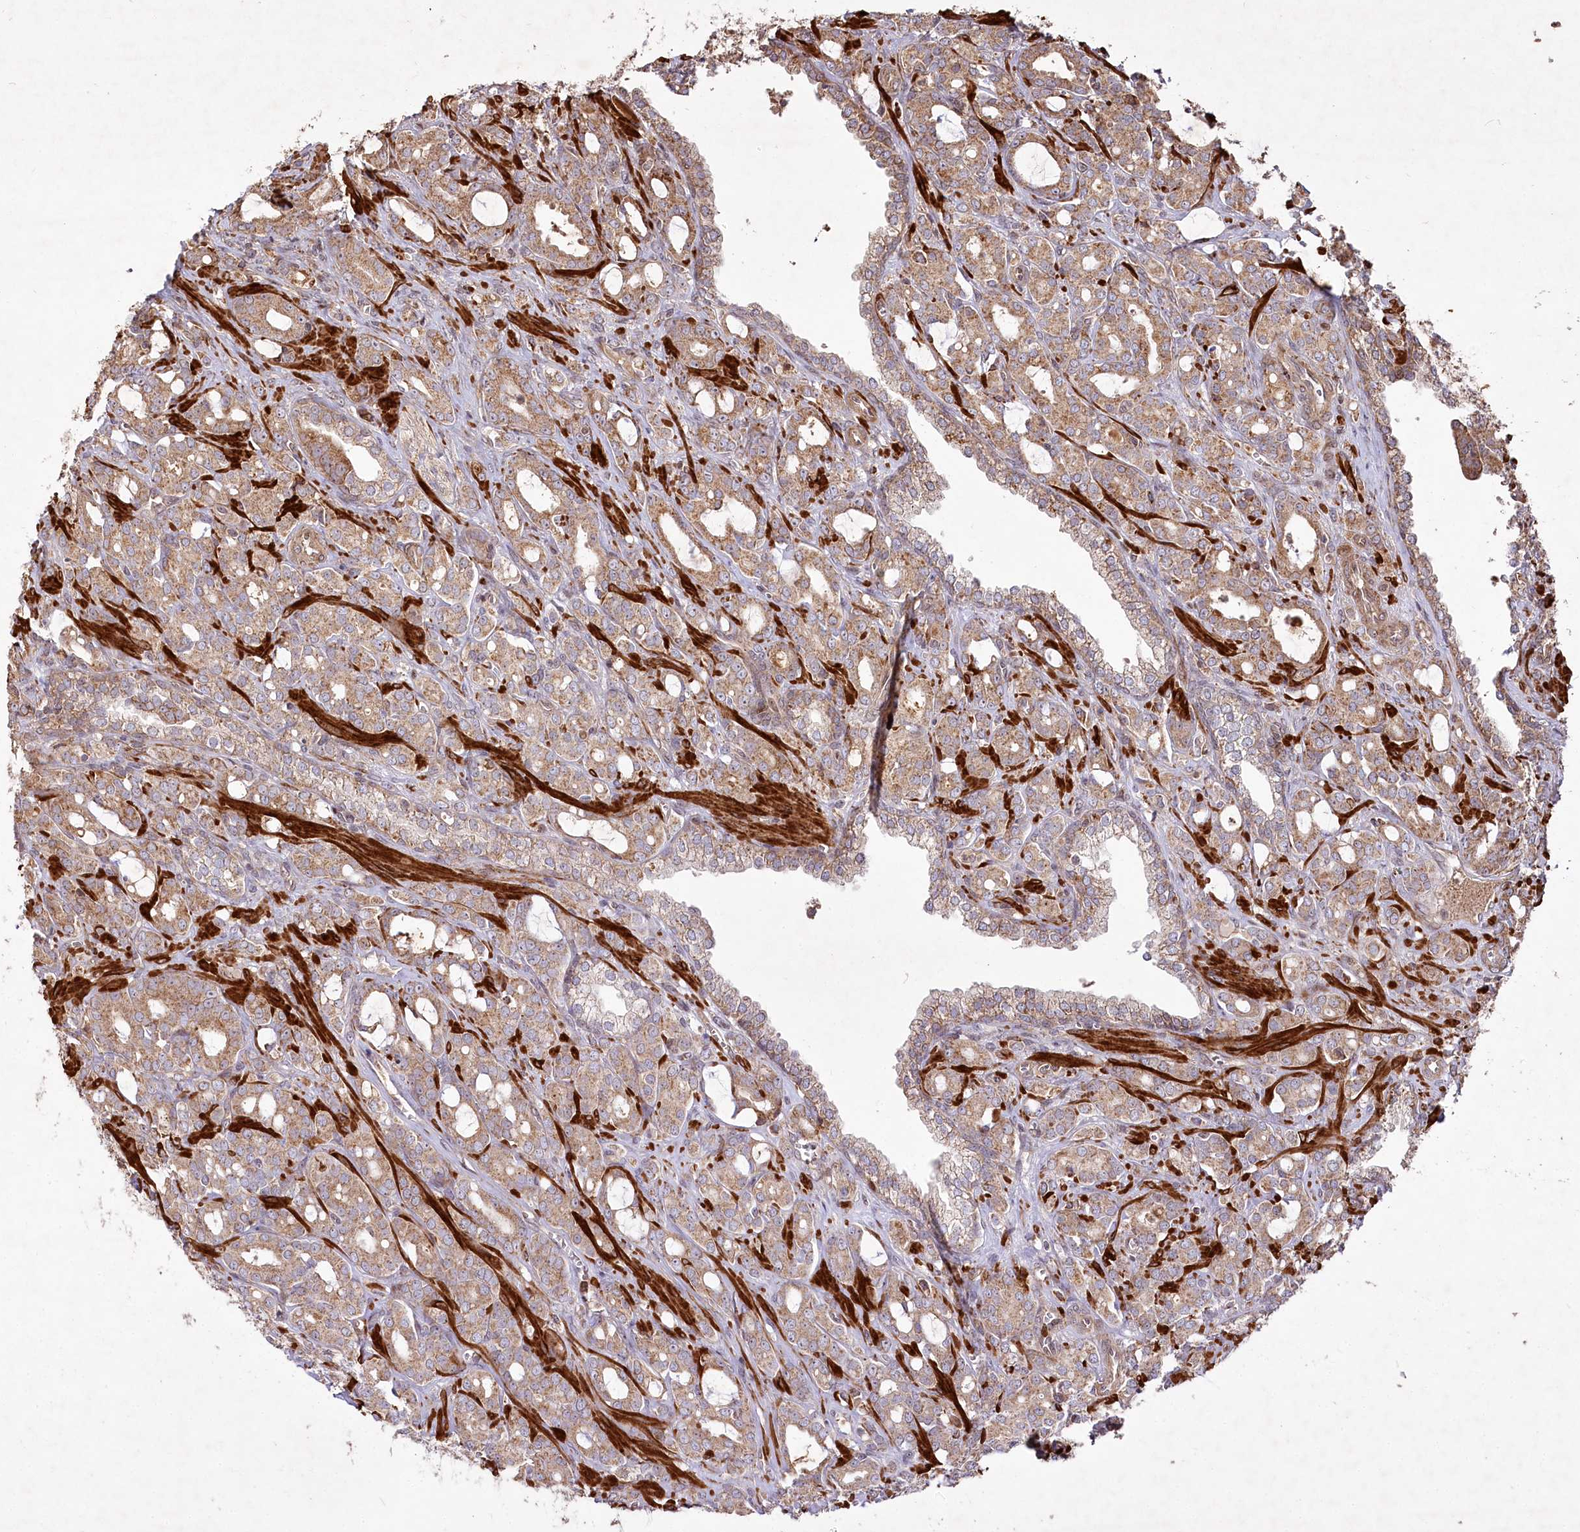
{"staining": {"intensity": "moderate", "quantity": ">75%", "location": "cytoplasmic/membranous"}, "tissue": "prostate cancer", "cell_type": "Tumor cells", "image_type": "cancer", "snomed": [{"axis": "morphology", "description": "Adenocarcinoma, High grade"}, {"axis": "topography", "description": "Prostate"}], "caption": "Immunohistochemistry (DAB) staining of human prostate cancer demonstrates moderate cytoplasmic/membranous protein expression in about >75% of tumor cells. (IHC, brightfield microscopy, high magnification).", "gene": "PSTK", "patient": {"sex": "male", "age": 72}}